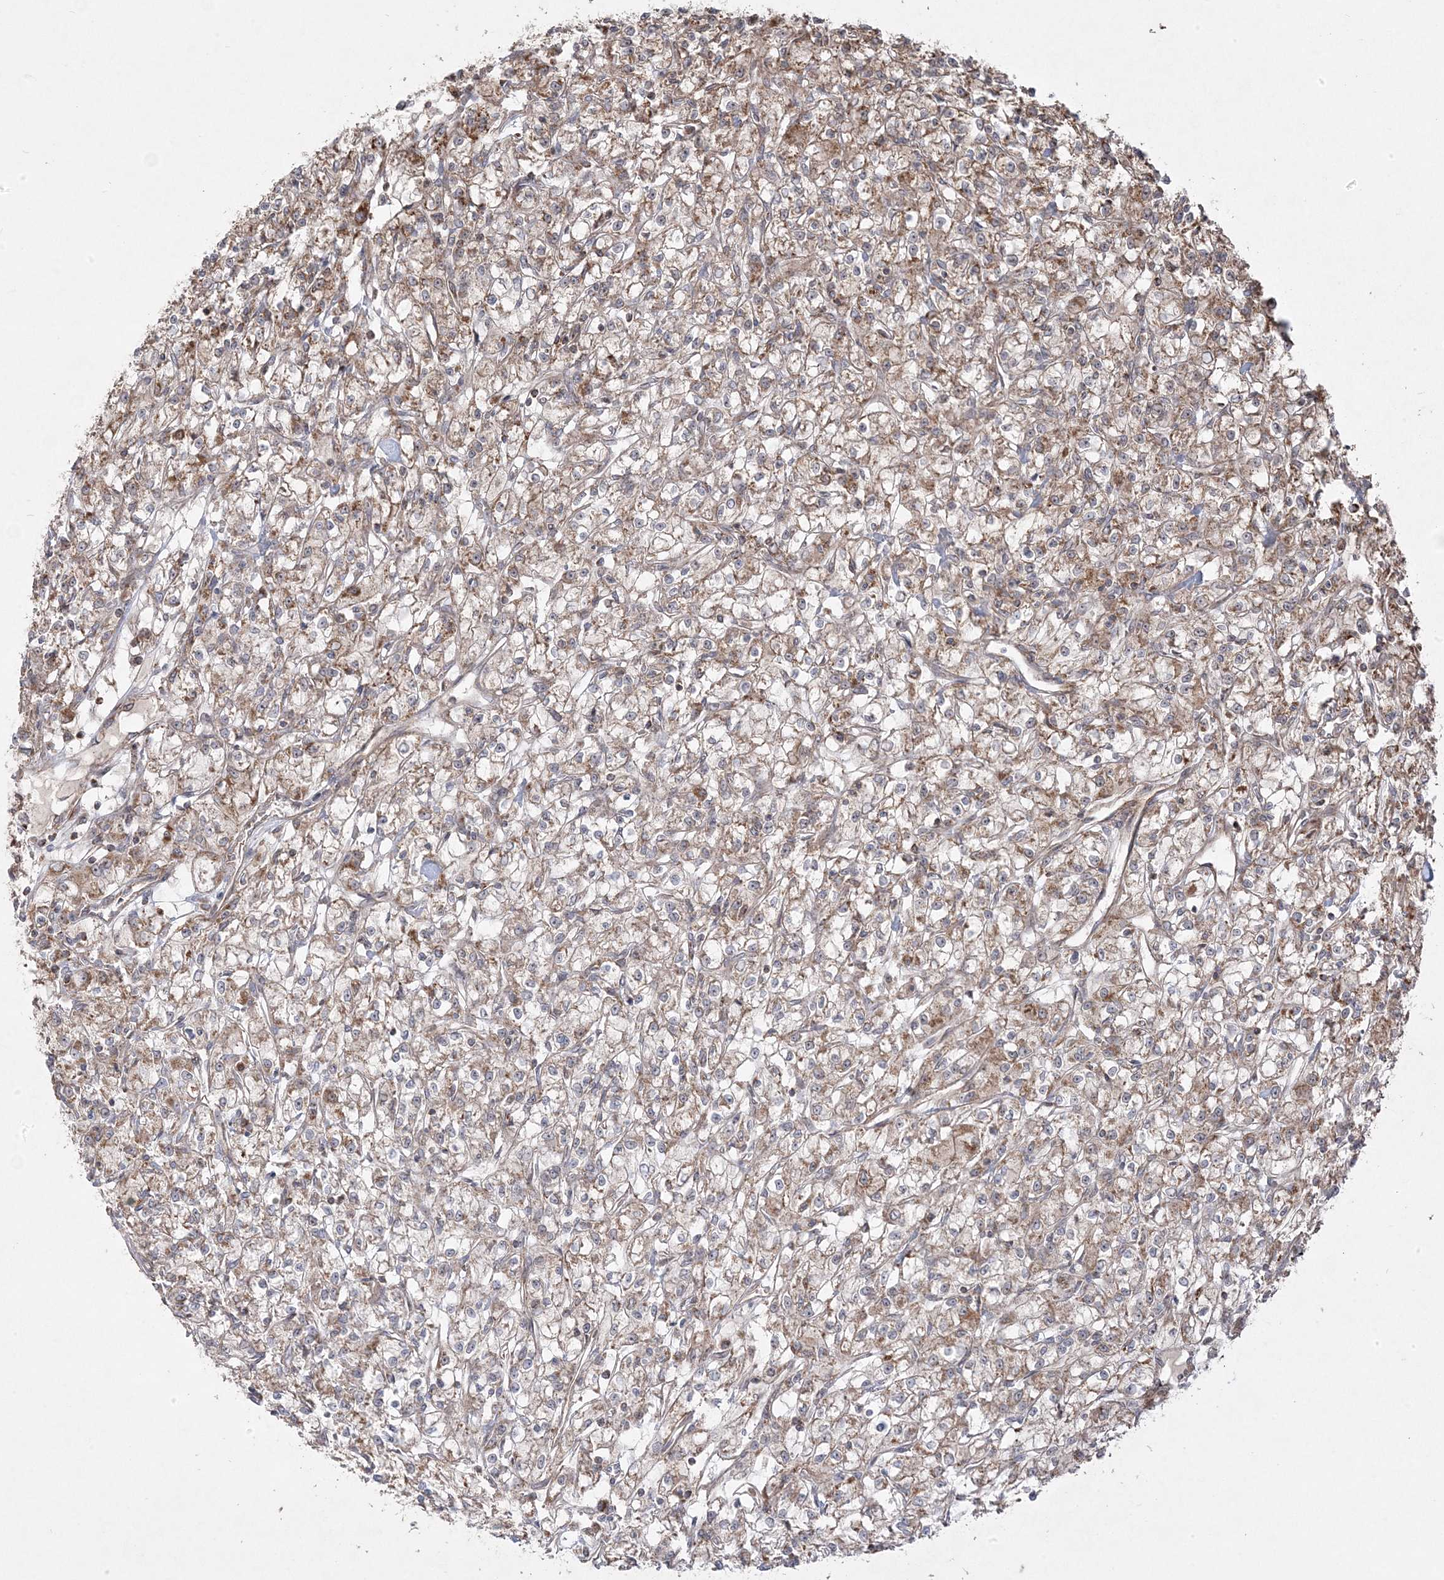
{"staining": {"intensity": "moderate", "quantity": ">75%", "location": "cytoplasmic/membranous"}, "tissue": "renal cancer", "cell_type": "Tumor cells", "image_type": "cancer", "snomed": [{"axis": "morphology", "description": "Adenocarcinoma, NOS"}, {"axis": "topography", "description": "Kidney"}], "caption": "Human renal adenocarcinoma stained with a protein marker shows moderate staining in tumor cells.", "gene": "CLUAP1", "patient": {"sex": "female", "age": 59}}